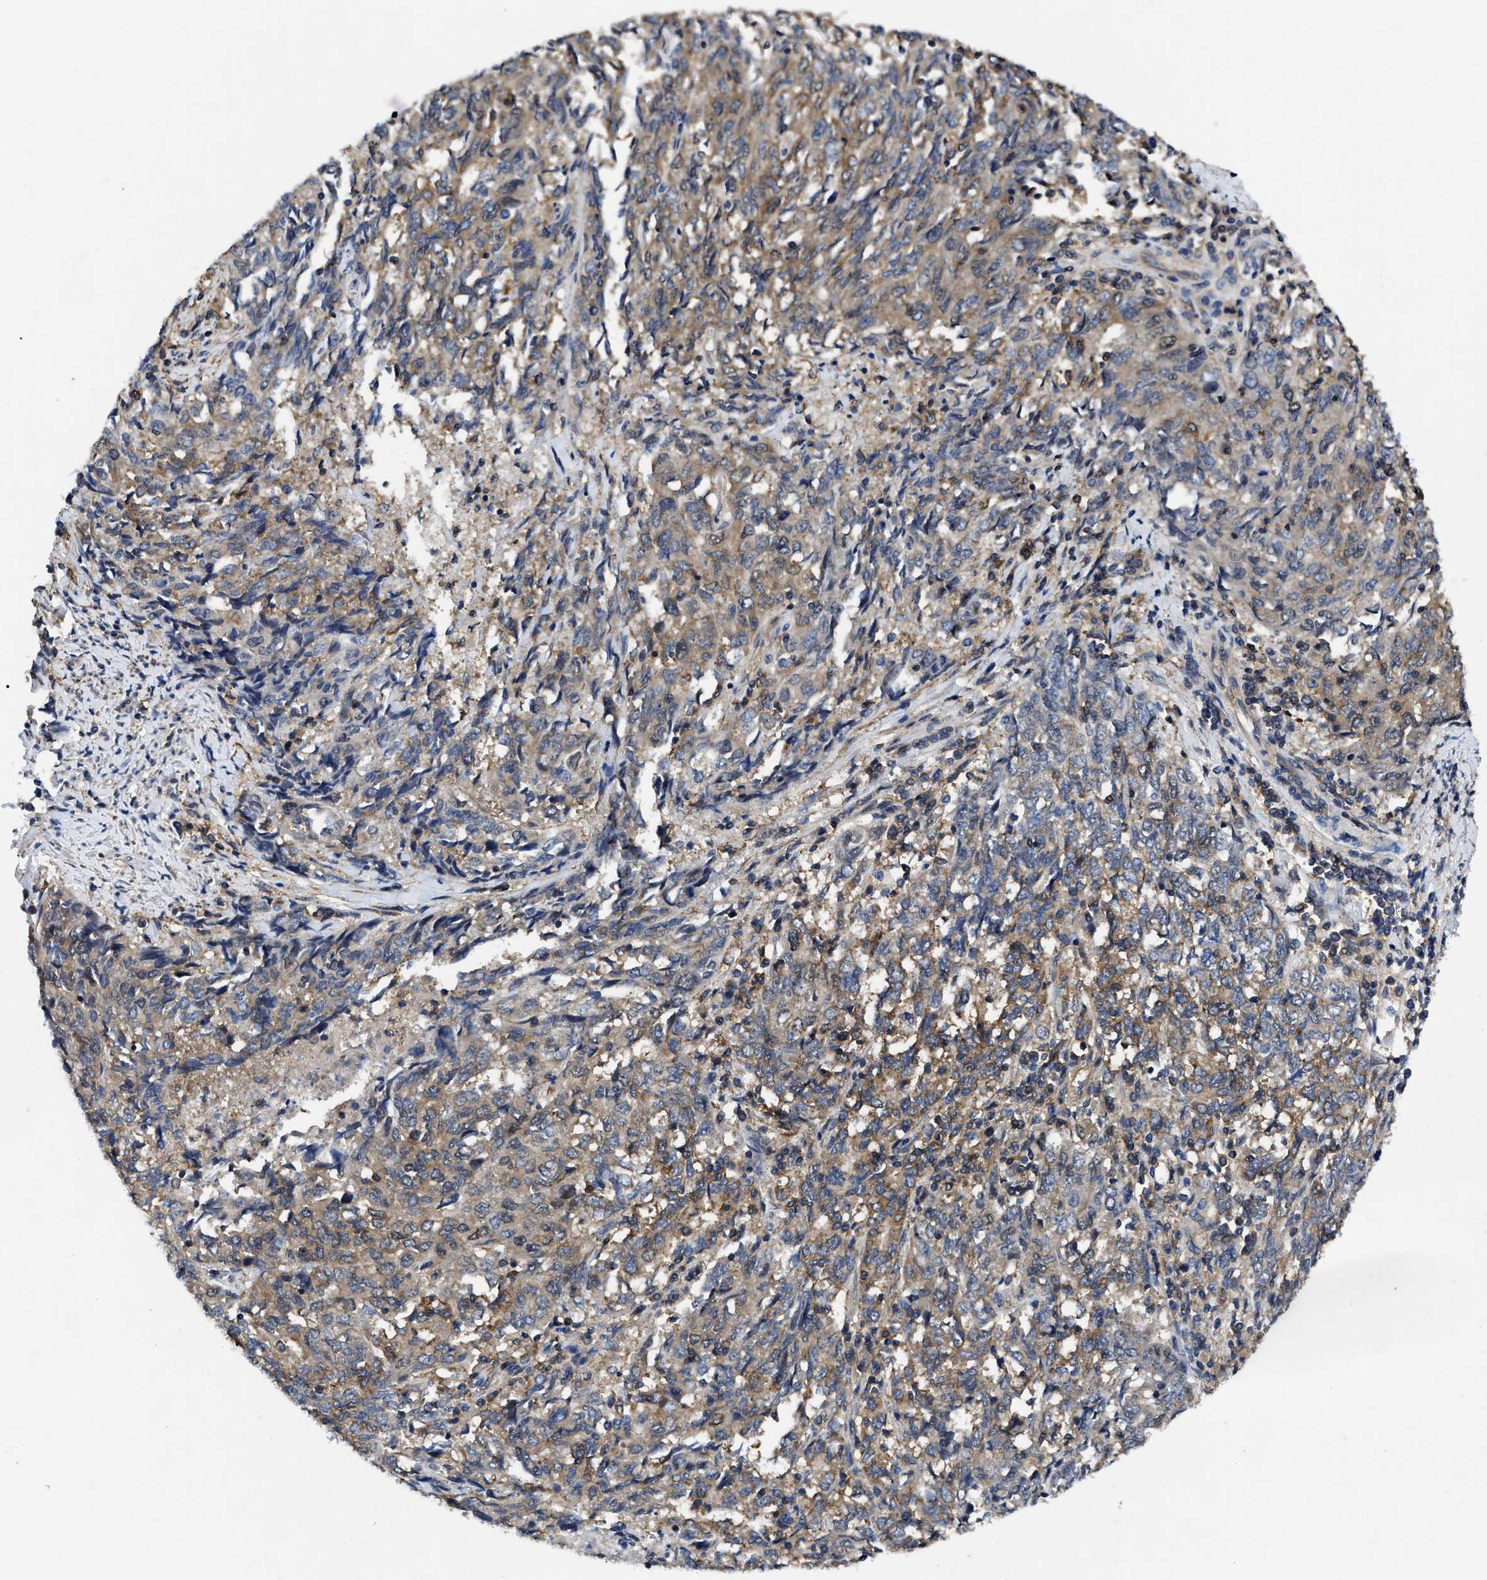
{"staining": {"intensity": "moderate", "quantity": ">75%", "location": "cytoplasmic/membranous"}, "tissue": "endometrial cancer", "cell_type": "Tumor cells", "image_type": "cancer", "snomed": [{"axis": "morphology", "description": "Adenocarcinoma, NOS"}, {"axis": "topography", "description": "Endometrium"}], "caption": "Human adenocarcinoma (endometrial) stained with a brown dye reveals moderate cytoplasmic/membranous positive positivity in approximately >75% of tumor cells.", "gene": "GET4", "patient": {"sex": "female", "age": 80}}